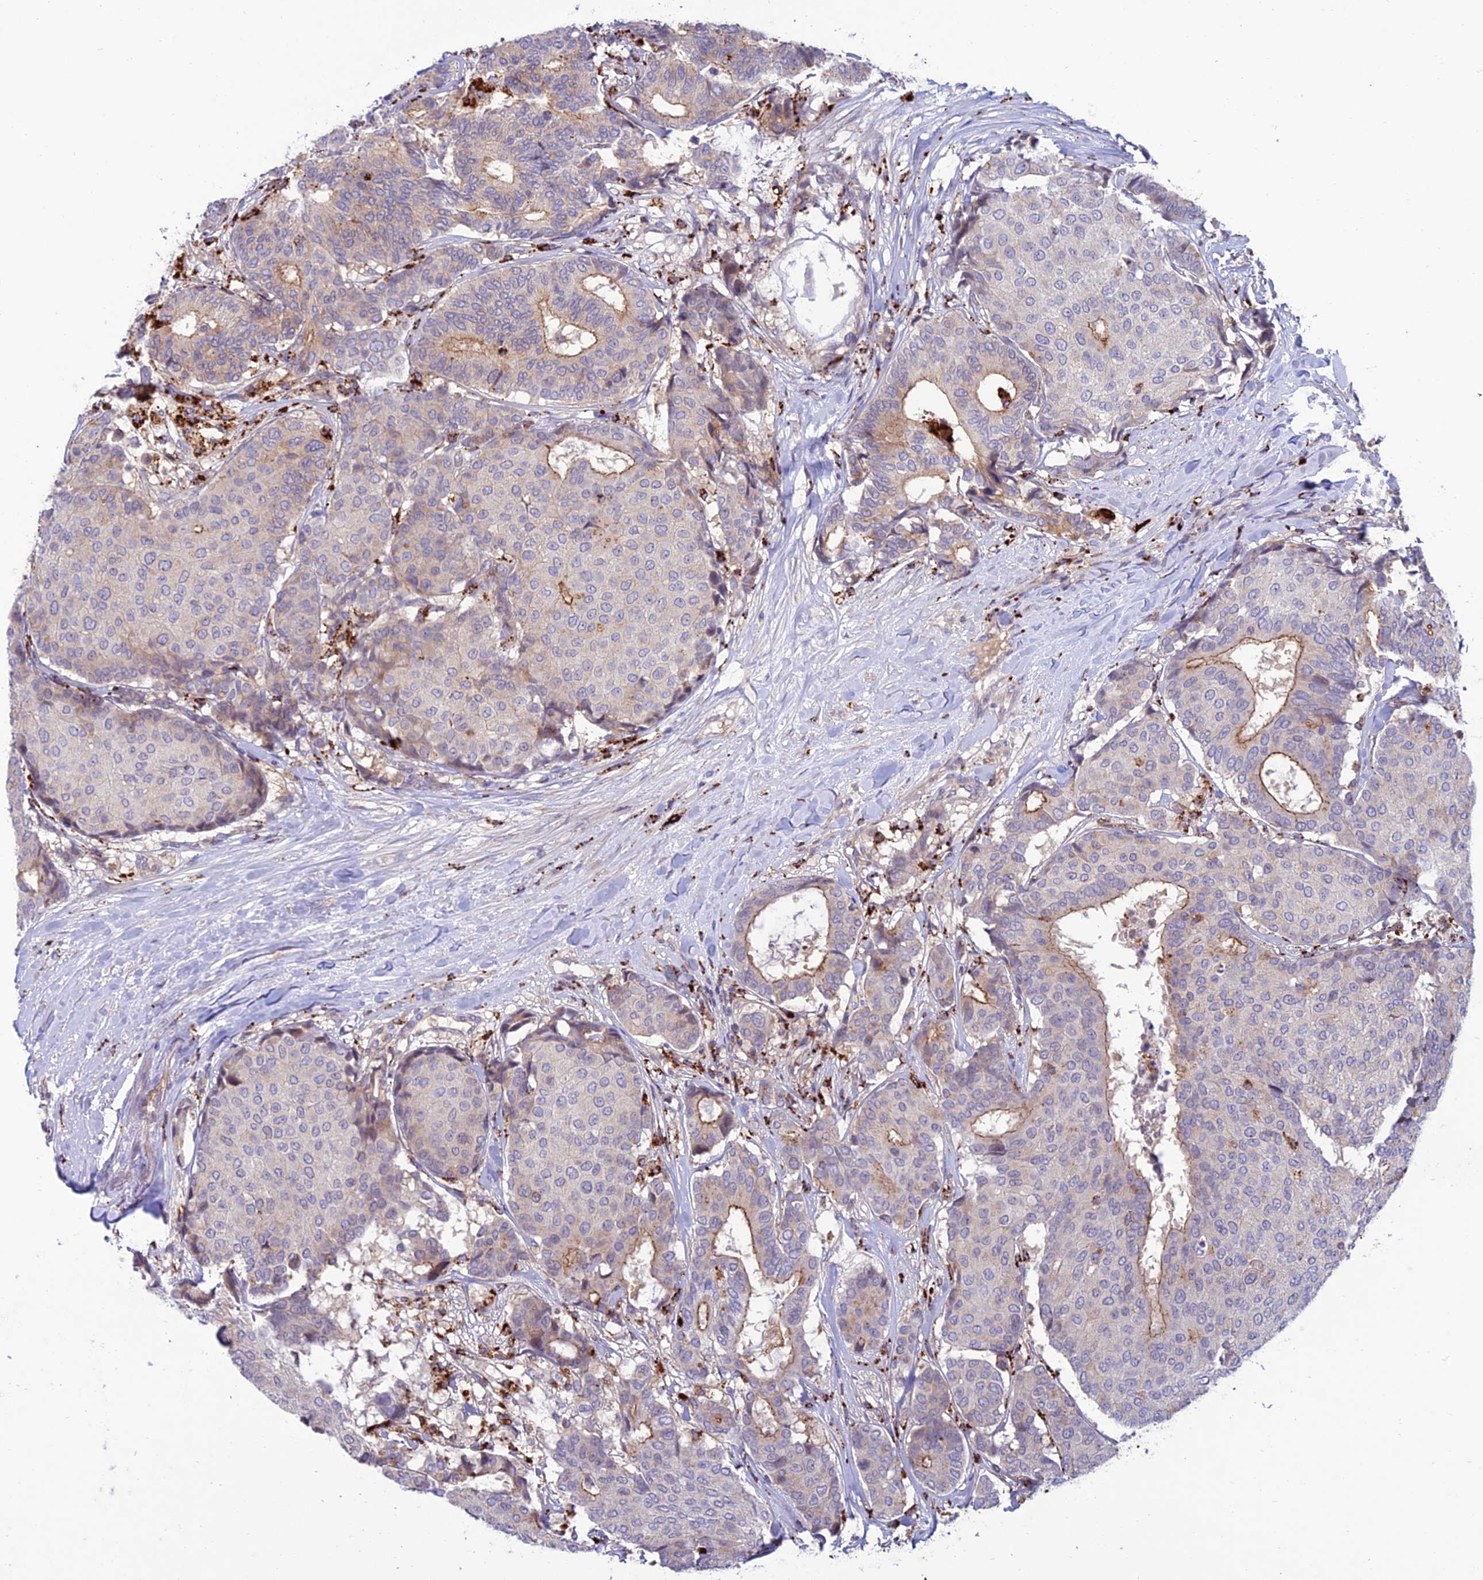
{"staining": {"intensity": "moderate", "quantity": "<25%", "location": "cytoplasmic/membranous"}, "tissue": "breast cancer", "cell_type": "Tumor cells", "image_type": "cancer", "snomed": [{"axis": "morphology", "description": "Duct carcinoma"}, {"axis": "topography", "description": "Breast"}], "caption": "Immunohistochemical staining of human breast cancer (infiltrating ductal carcinoma) reveals low levels of moderate cytoplasmic/membranous positivity in approximately <25% of tumor cells.", "gene": "ARHGEF18", "patient": {"sex": "female", "age": 75}}